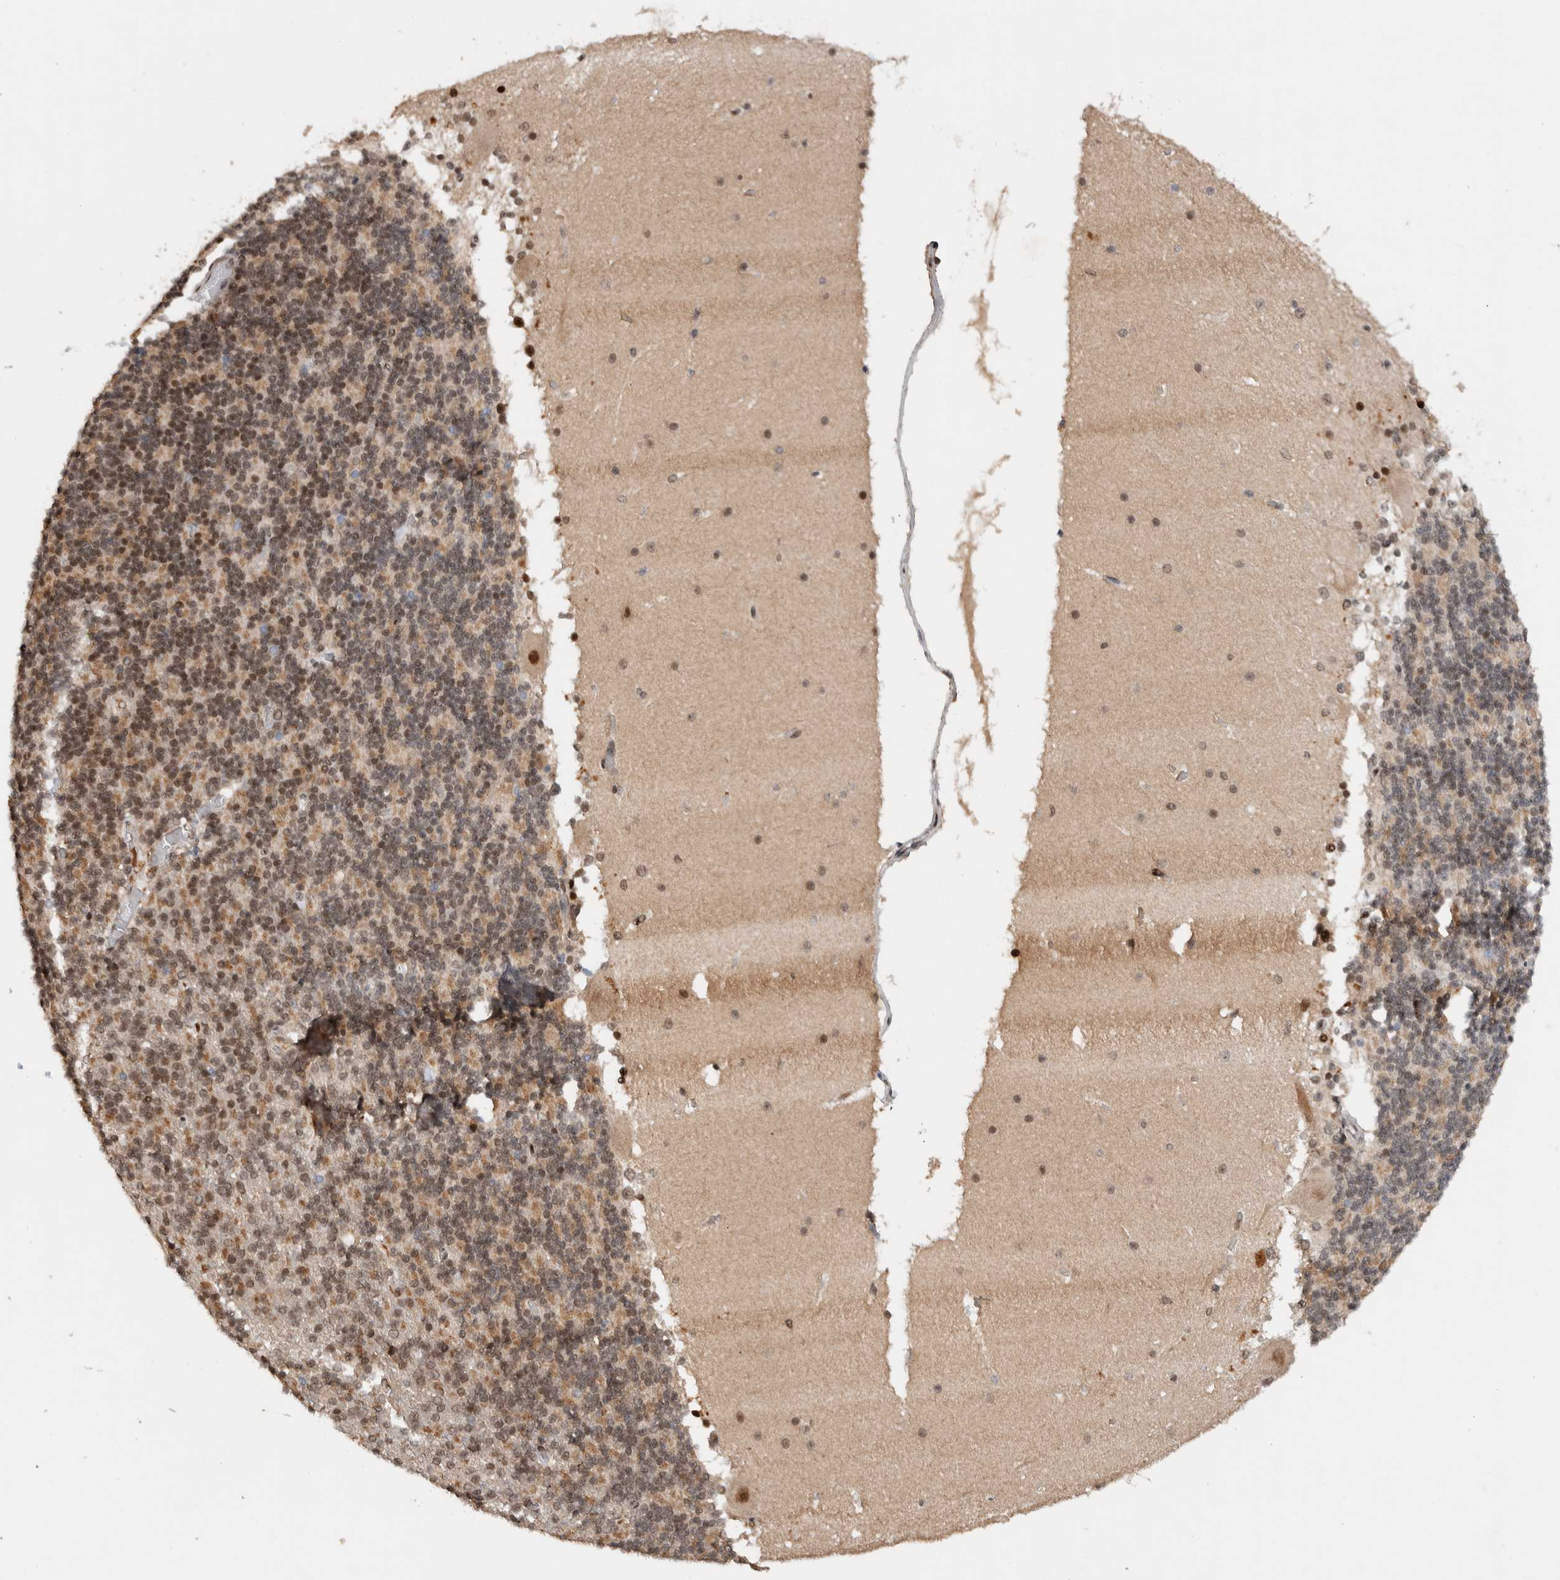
{"staining": {"intensity": "moderate", "quantity": "25%-75%", "location": "cytoplasmic/membranous,nuclear"}, "tissue": "cerebellum", "cell_type": "Cells in granular layer", "image_type": "normal", "snomed": [{"axis": "morphology", "description": "Normal tissue, NOS"}, {"axis": "topography", "description": "Cerebellum"}], "caption": "The immunohistochemical stain highlights moderate cytoplasmic/membranous,nuclear expression in cells in granular layer of unremarkable cerebellum. (Stains: DAB in brown, nuclei in blue, Microscopy: brightfield microscopy at high magnification).", "gene": "ZNF521", "patient": {"sex": "female", "age": 19}}